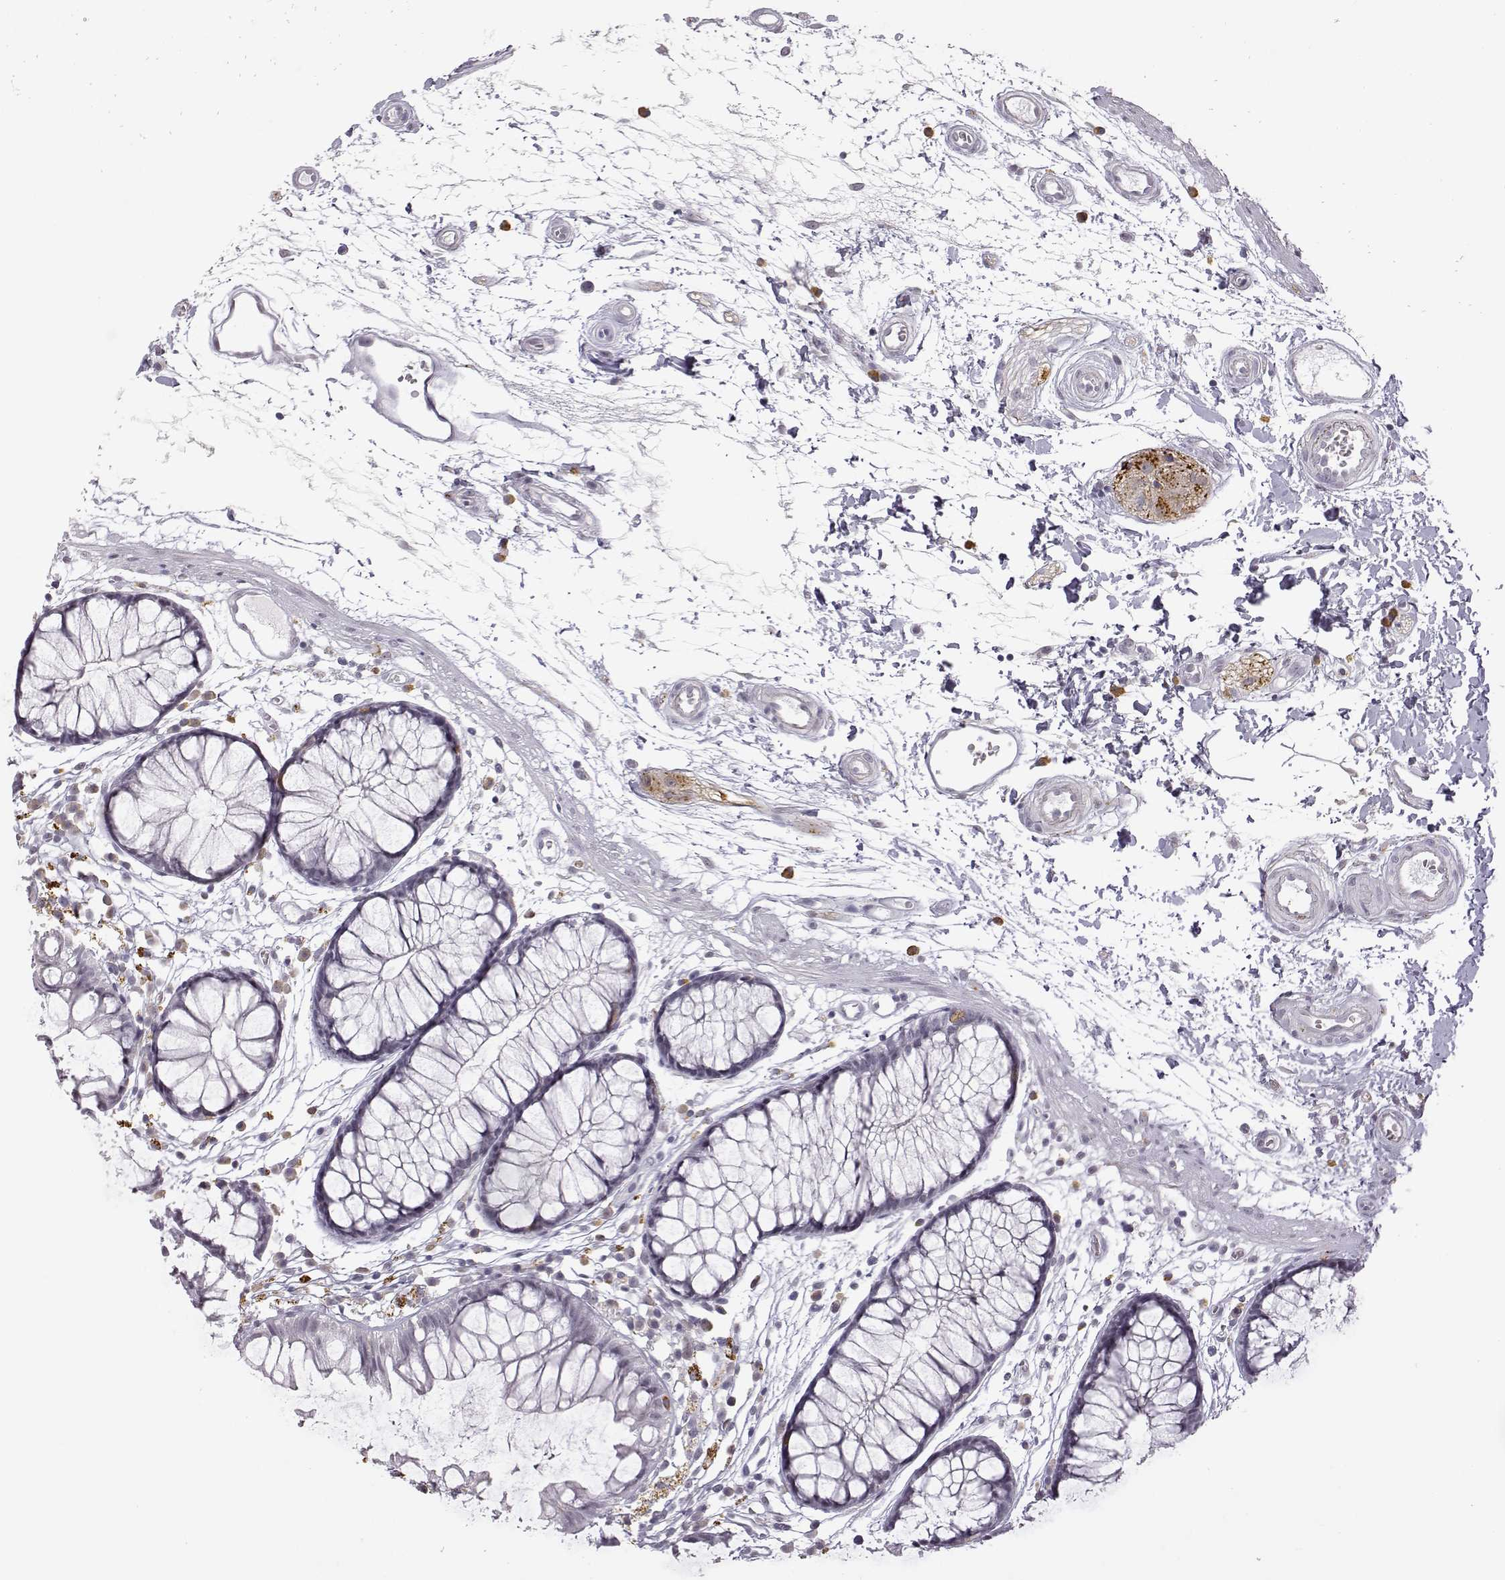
{"staining": {"intensity": "negative", "quantity": "none", "location": "none"}, "tissue": "colon", "cell_type": "Endothelial cells", "image_type": "normal", "snomed": [{"axis": "morphology", "description": "Normal tissue, NOS"}, {"axis": "morphology", "description": "Adenocarcinoma, NOS"}, {"axis": "topography", "description": "Colon"}], "caption": "The photomicrograph reveals no staining of endothelial cells in unremarkable colon. (Brightfield microscopy of DAB (3,3'-diaminobenzidine) immunohistochemistry at high magnification).", "gene": "VGF", "patient": {"sex": "male", "age": 65}}